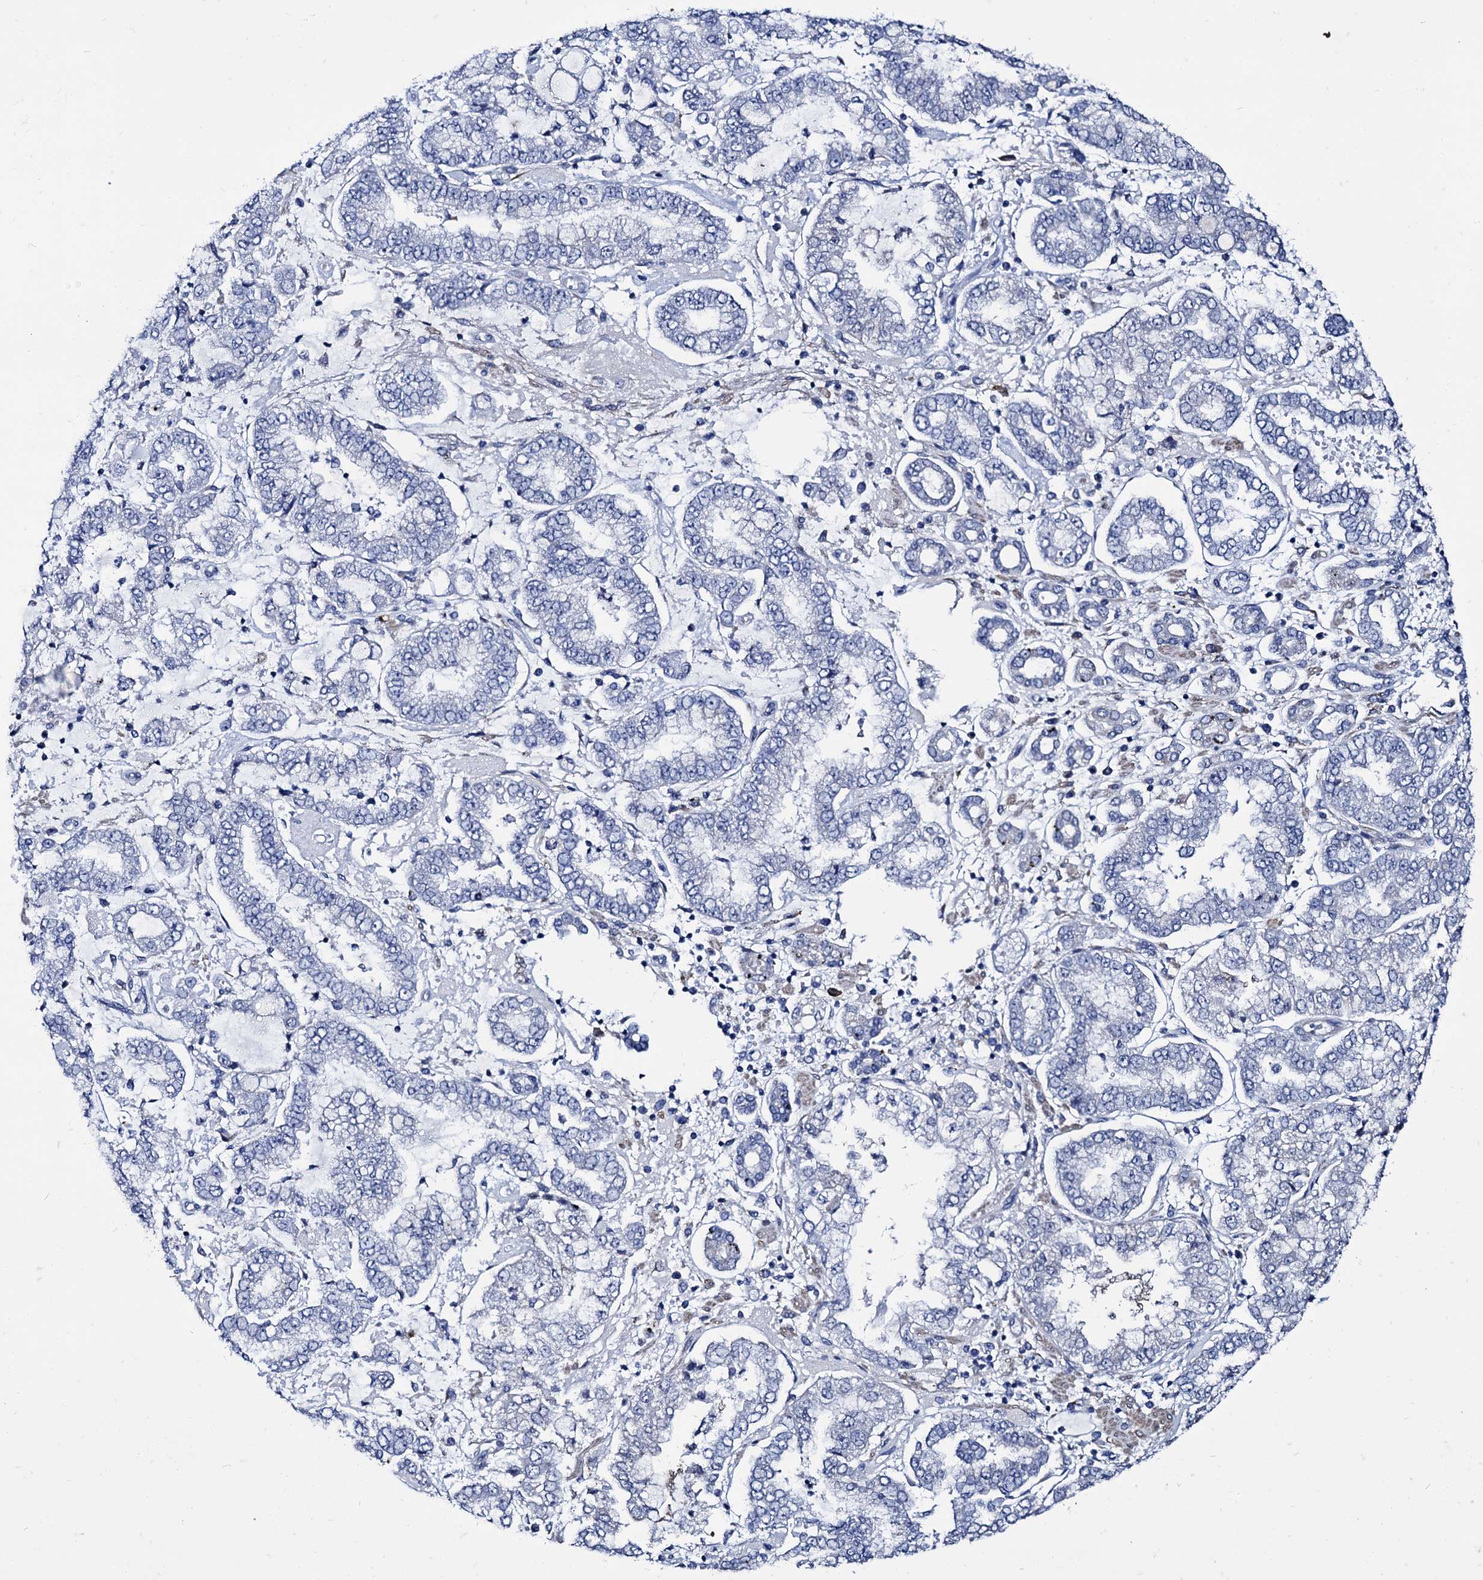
{"staining": {"intensity": "negative", "quantity": "none", "location": "none"}, "tissue": "stomach cancer", "cell_type": "Tumor cells", "image_type": "cancer", "snomed": [{"axis": "morphology", "description": "Adenocarcinoma, NOS"}, {"axis": "topography", "description": "Stomach"}], "caption": "Tumor cells show no significant expression in stomach adenocarcinoma.", "gene": "FOXR2", "patient": {"sex": "male", "age": 76}}